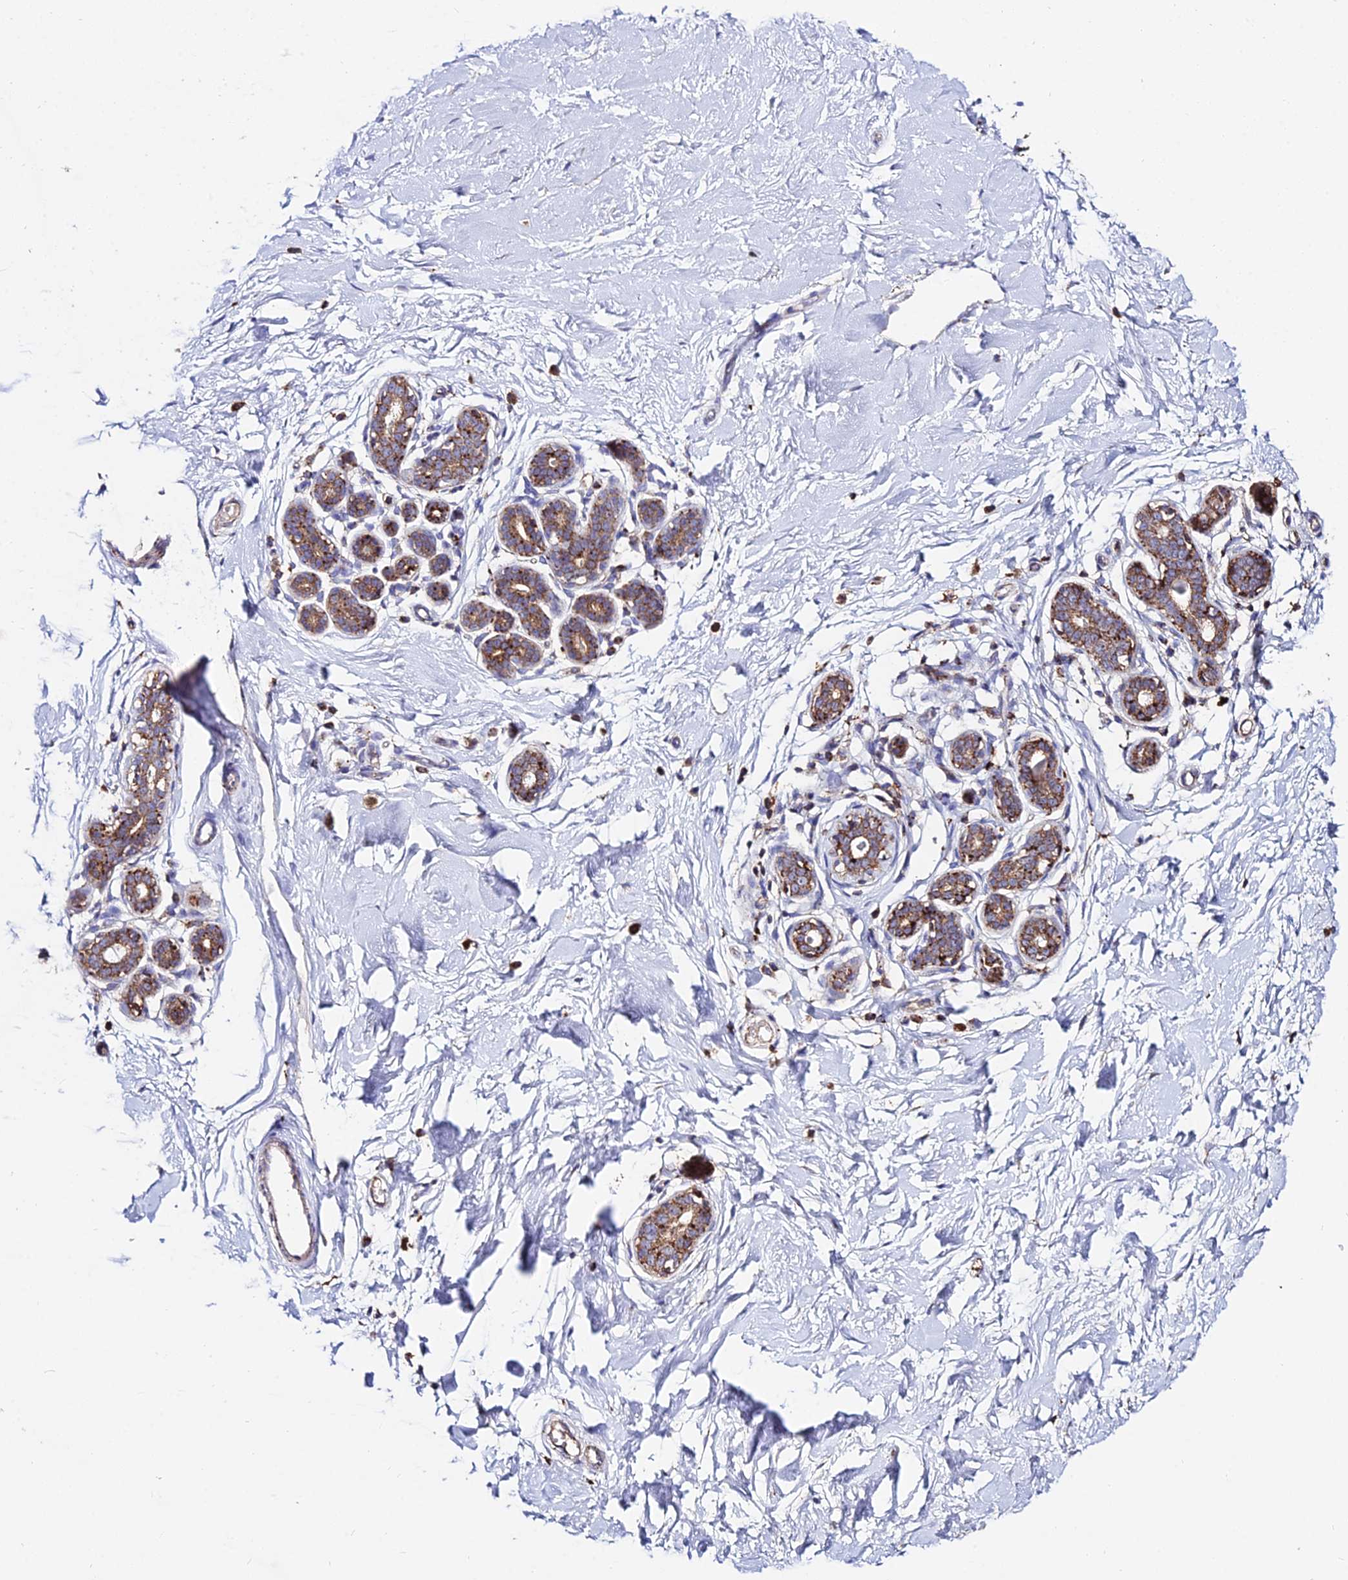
{"staining": {"intensity": "negative", "quantity": "none", "location": "none"}, "tissue": "breast", "cell_type": "Adipocytes", "image_type": "normal", "snomed": [{"axis": "morphology", "description": "Normal tissue, NOS"}, {"axis": "morphology", "description": "Adenoma, NOS"}, {"axis": "topography", "description": "Breast"}], "caption": "Human breast stained for a protein using immunohistochemistry reveals no positivity in adipocytes.", "gene": "PNLIPRP3", "patient": {"sex": "female", "age": 23}}